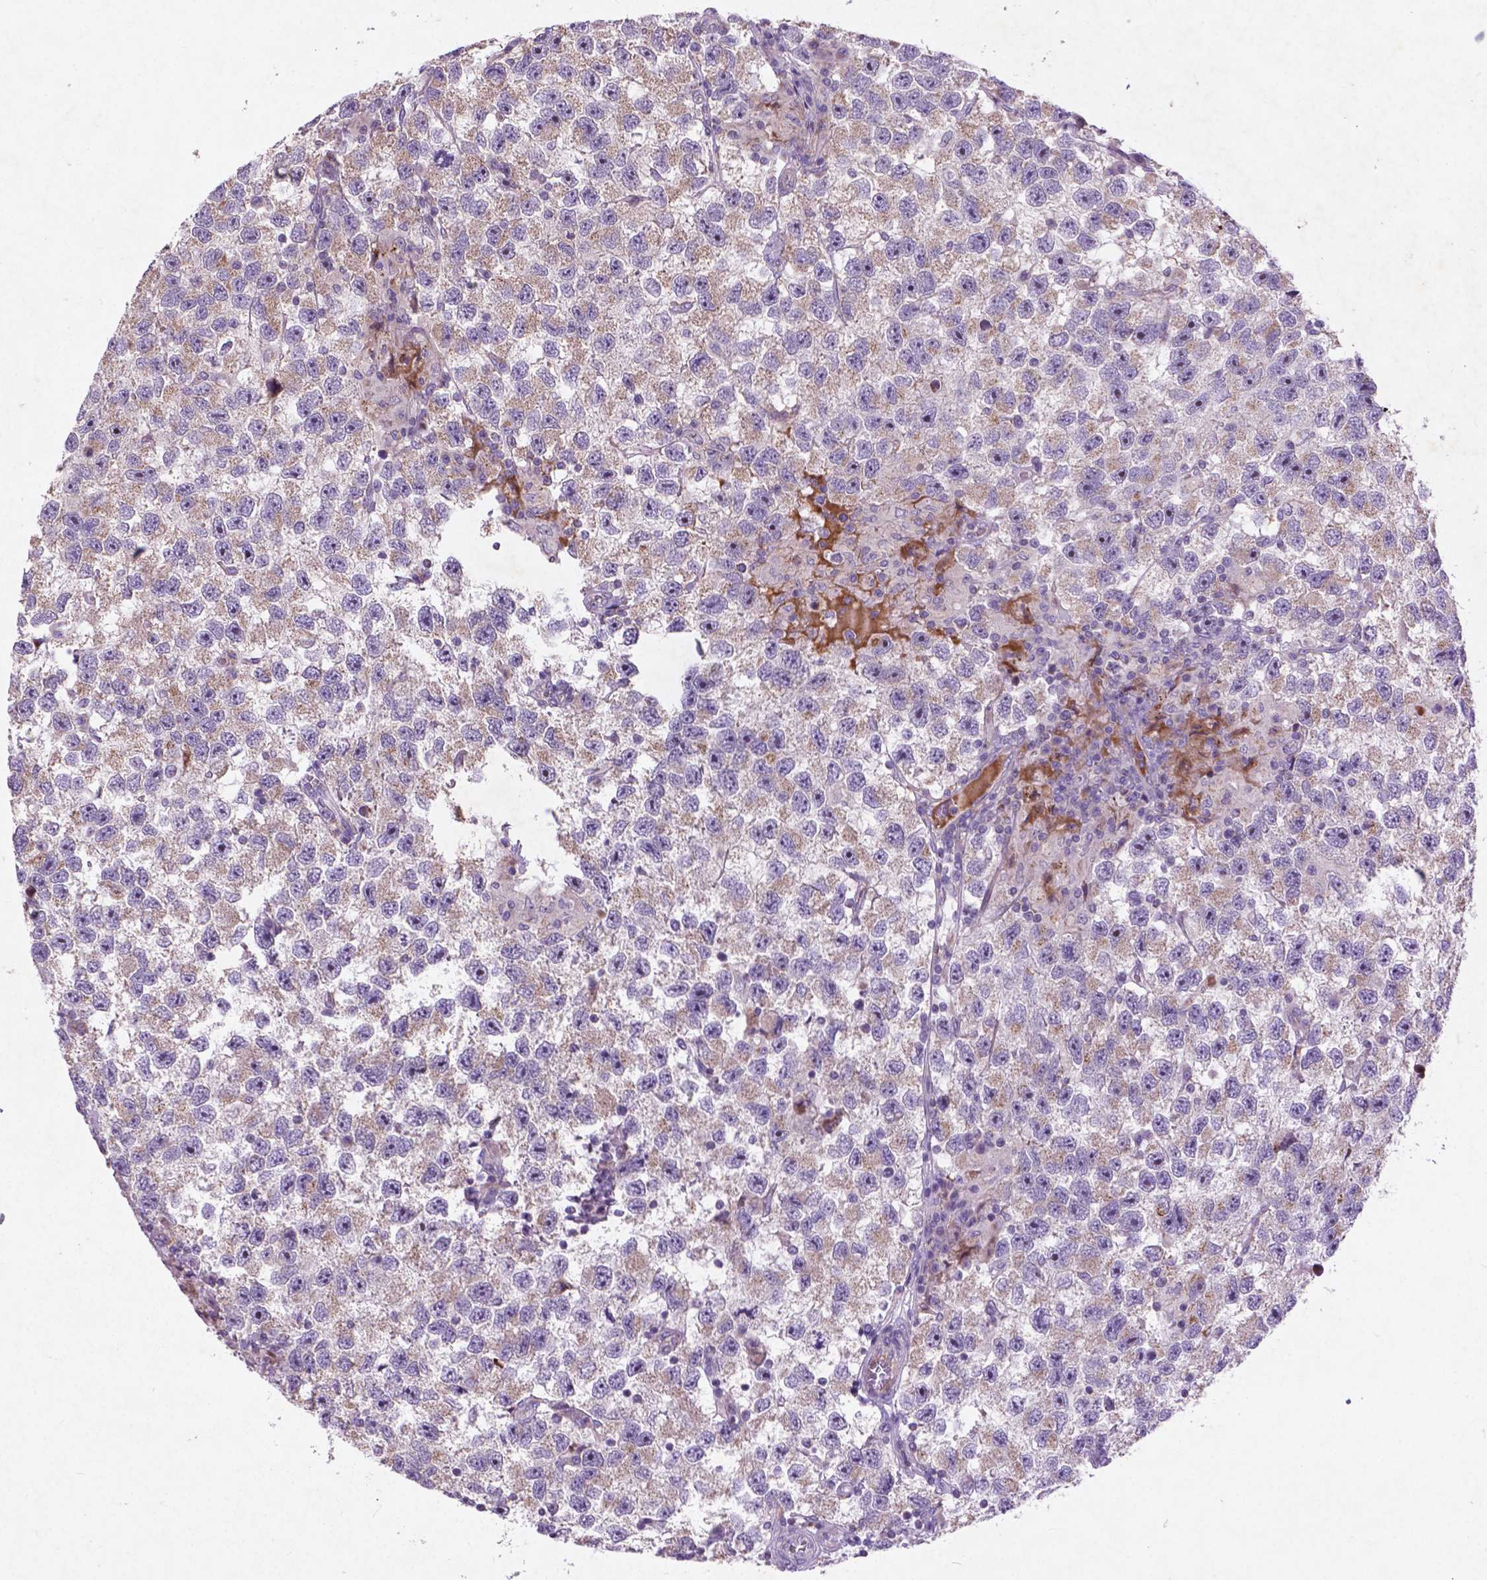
{"staining": {"intensity": "weak", "quantity": ">75%", "location": "cytoplasmic/membranous,nuclear"}, "tissue": "testis cancer", "cell_type": "Tumor cells", "image_type": "cancer", "snomed": [{"axis": "morphology", "description": "Seminoma, NOS"}, {"axis": "topography", "description": "Testis"}], "caption": "About >75% of tumor cells in human testis seminoma show weak cytoplasmic/membranous and nuclear protein staining as visualized by brown immunohistochemical staining.", "gene": "ATG4D", "patient": {"sex": "male", "age": 26}}